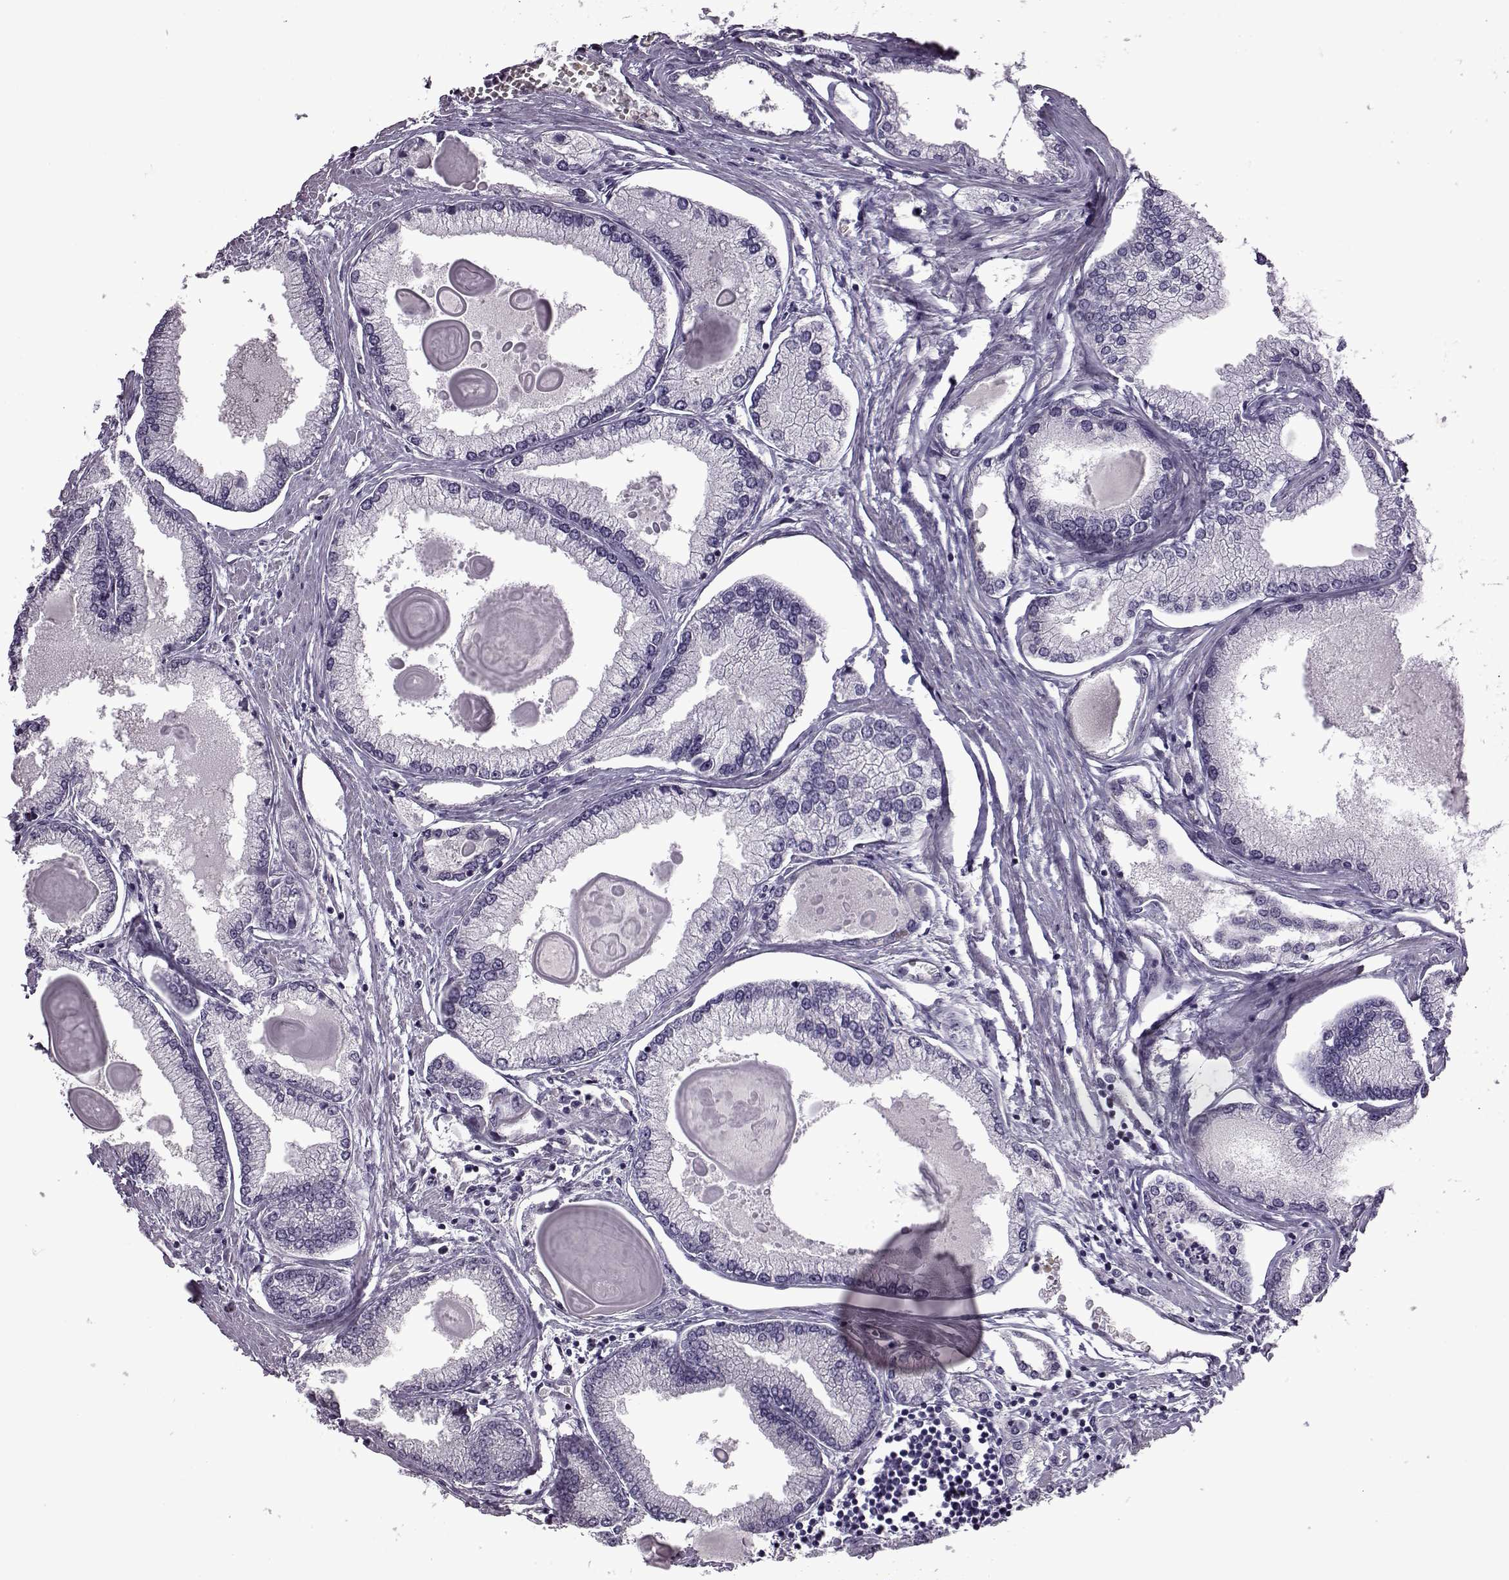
{"staining": {"intensity": "negative", "quantity": "none", "location": "none"}, "tissue": "prostate cancer", "cell_type": "Tumor cells", "image_type": "cancer", "snomed": [{"axis": "morphology", "description": "Adenocarcinoma, High grade"}, {"axis": "topography", "description": "Prostate"}], "caption": "High-grade adenocarcinoma (prostate) stained for a protein using IHC displays no staining tumor cells.", "gene": "EDDM3B", "patient": {"sex": "male", "age": 68}}